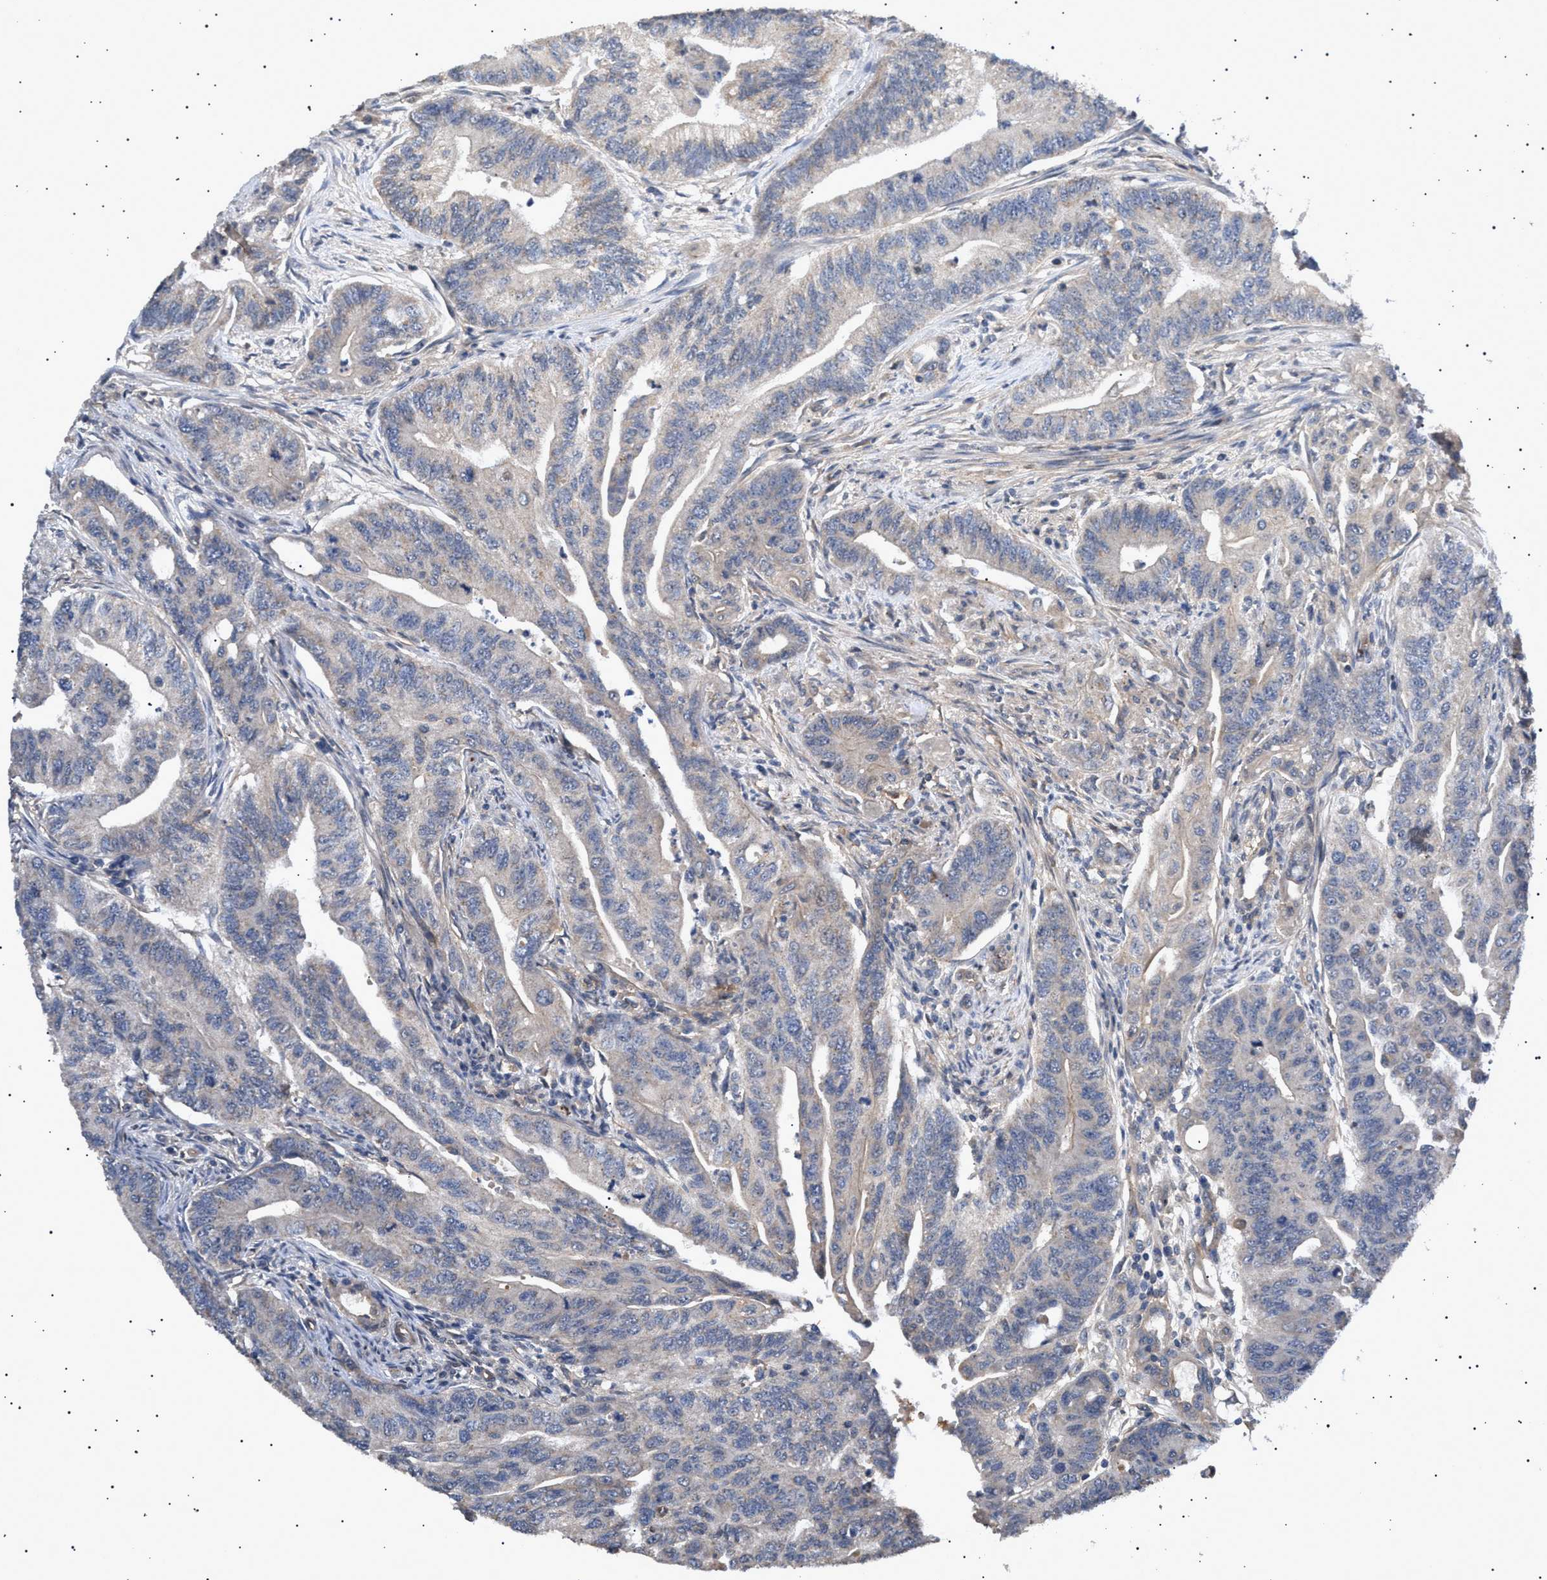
{"staining": {"intensity": "negative", "quantity": "none", "location": "none"}, "tissue": "colorectal cancer", "cell_type": "Tumor cells", "image_type": "cancer", "snomed": [{"axis": "morphology", "description": "Adenoma, NOS"}, {"axis": "morphology", "description": "Adenocarcinoma, NOS"}, {"axis": "topography", "description": "Colon"}], "caption": "An image of colorectal adenoma stained for a protein exhibits no brown staining in tumor cells. (Brightfield microscopy of DAB immunohistochemistry at high magnification).", "gene": "SIRT5", "patient": {"sex": "male", "age": 79}}